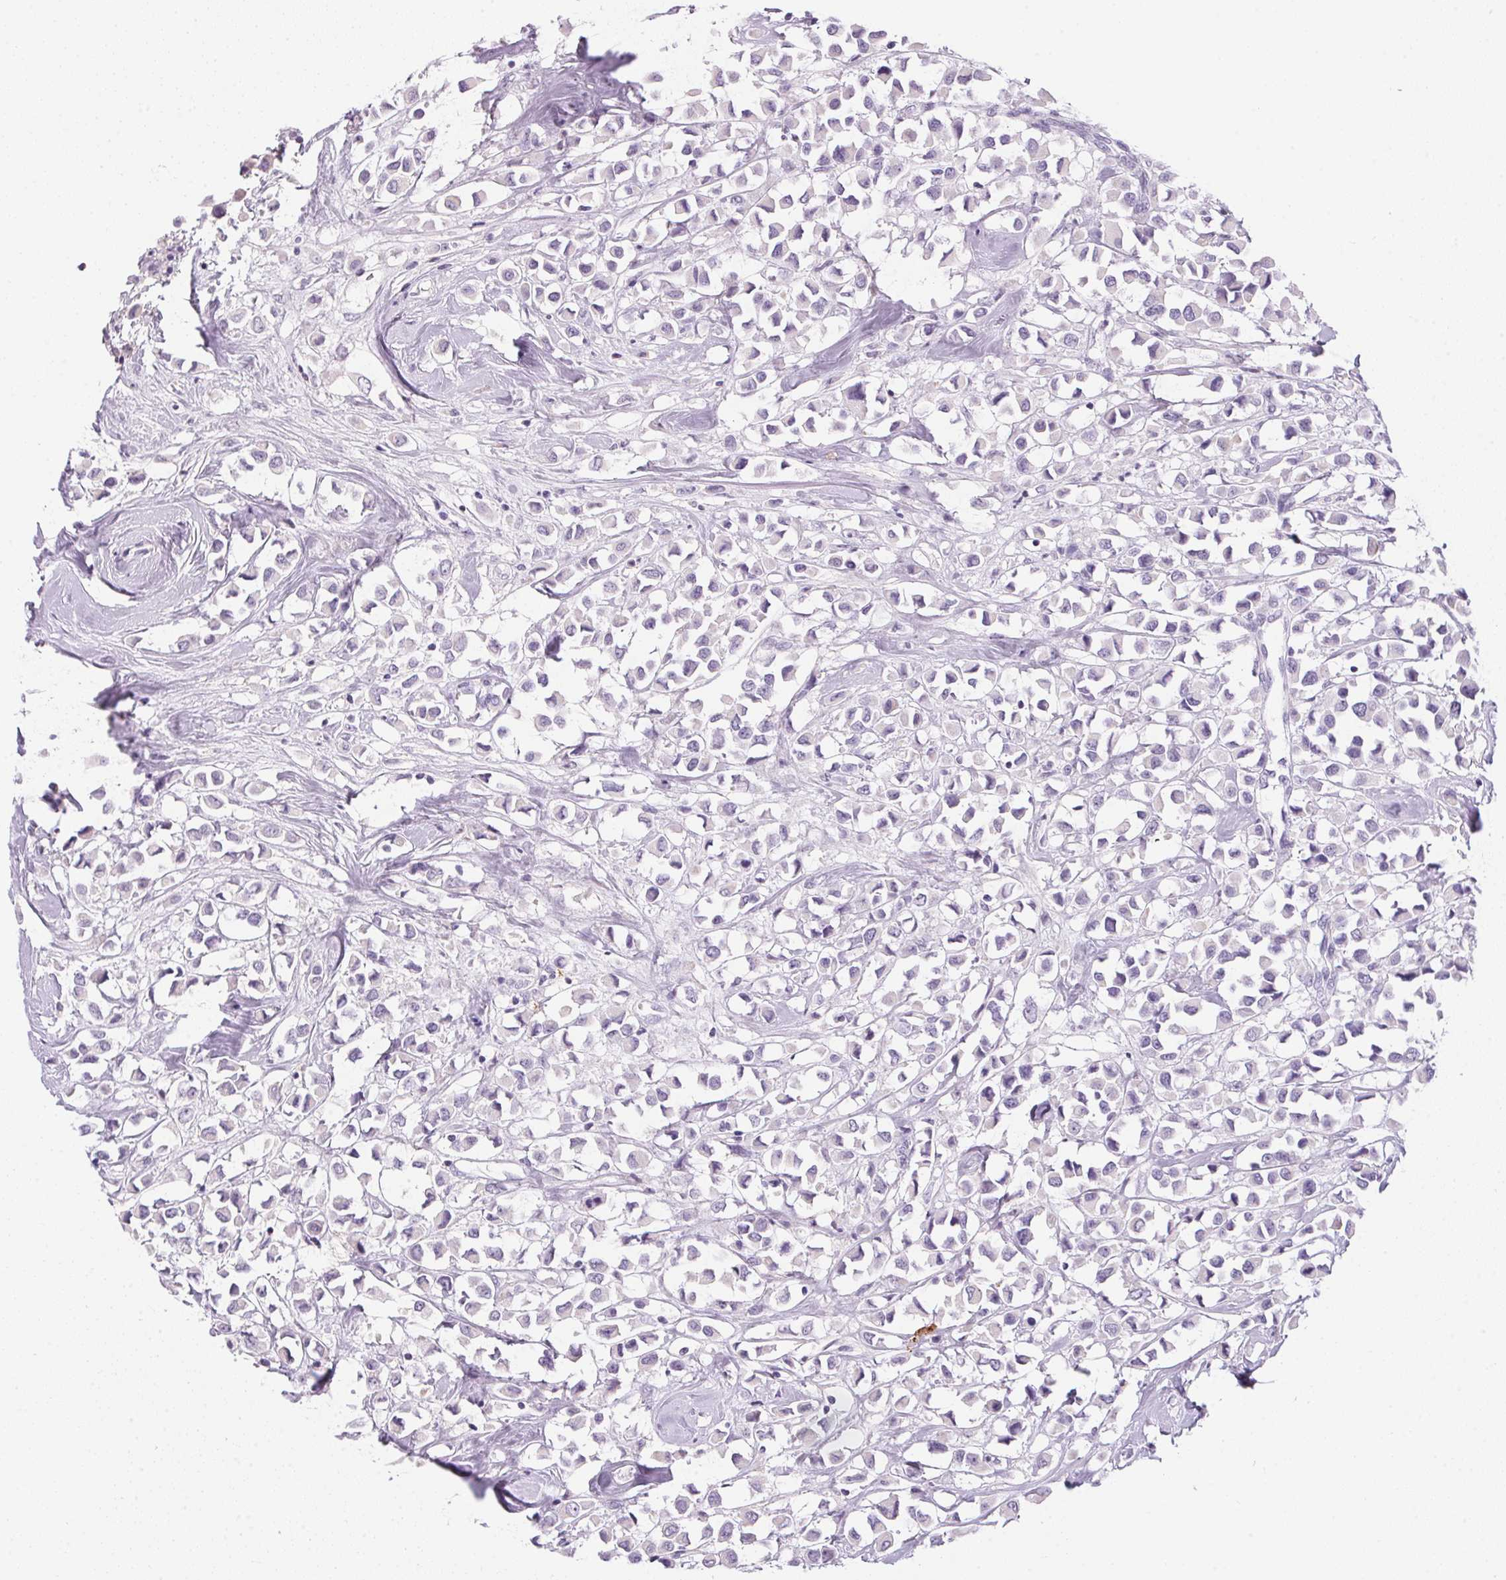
{"staining": {"intensity": "negative", "quantity": "none", "location": "none"}, "tissue": "breast cancer", "cell_type": "Tumor cells", "image_type": "cancer", "snomed": [{"axis": "morphology", "description": "Duct carcinoma"}, {"axis": "topography", "description": "Breast"}], "caption": "This is an immunohistochemistry (IHC) histopathology image of human breast cancer (intraductal carcinoma). There is no positivity in tumor cells.", "gene": "ECPAS", "patient": {"sex": "female", "age": 61}}